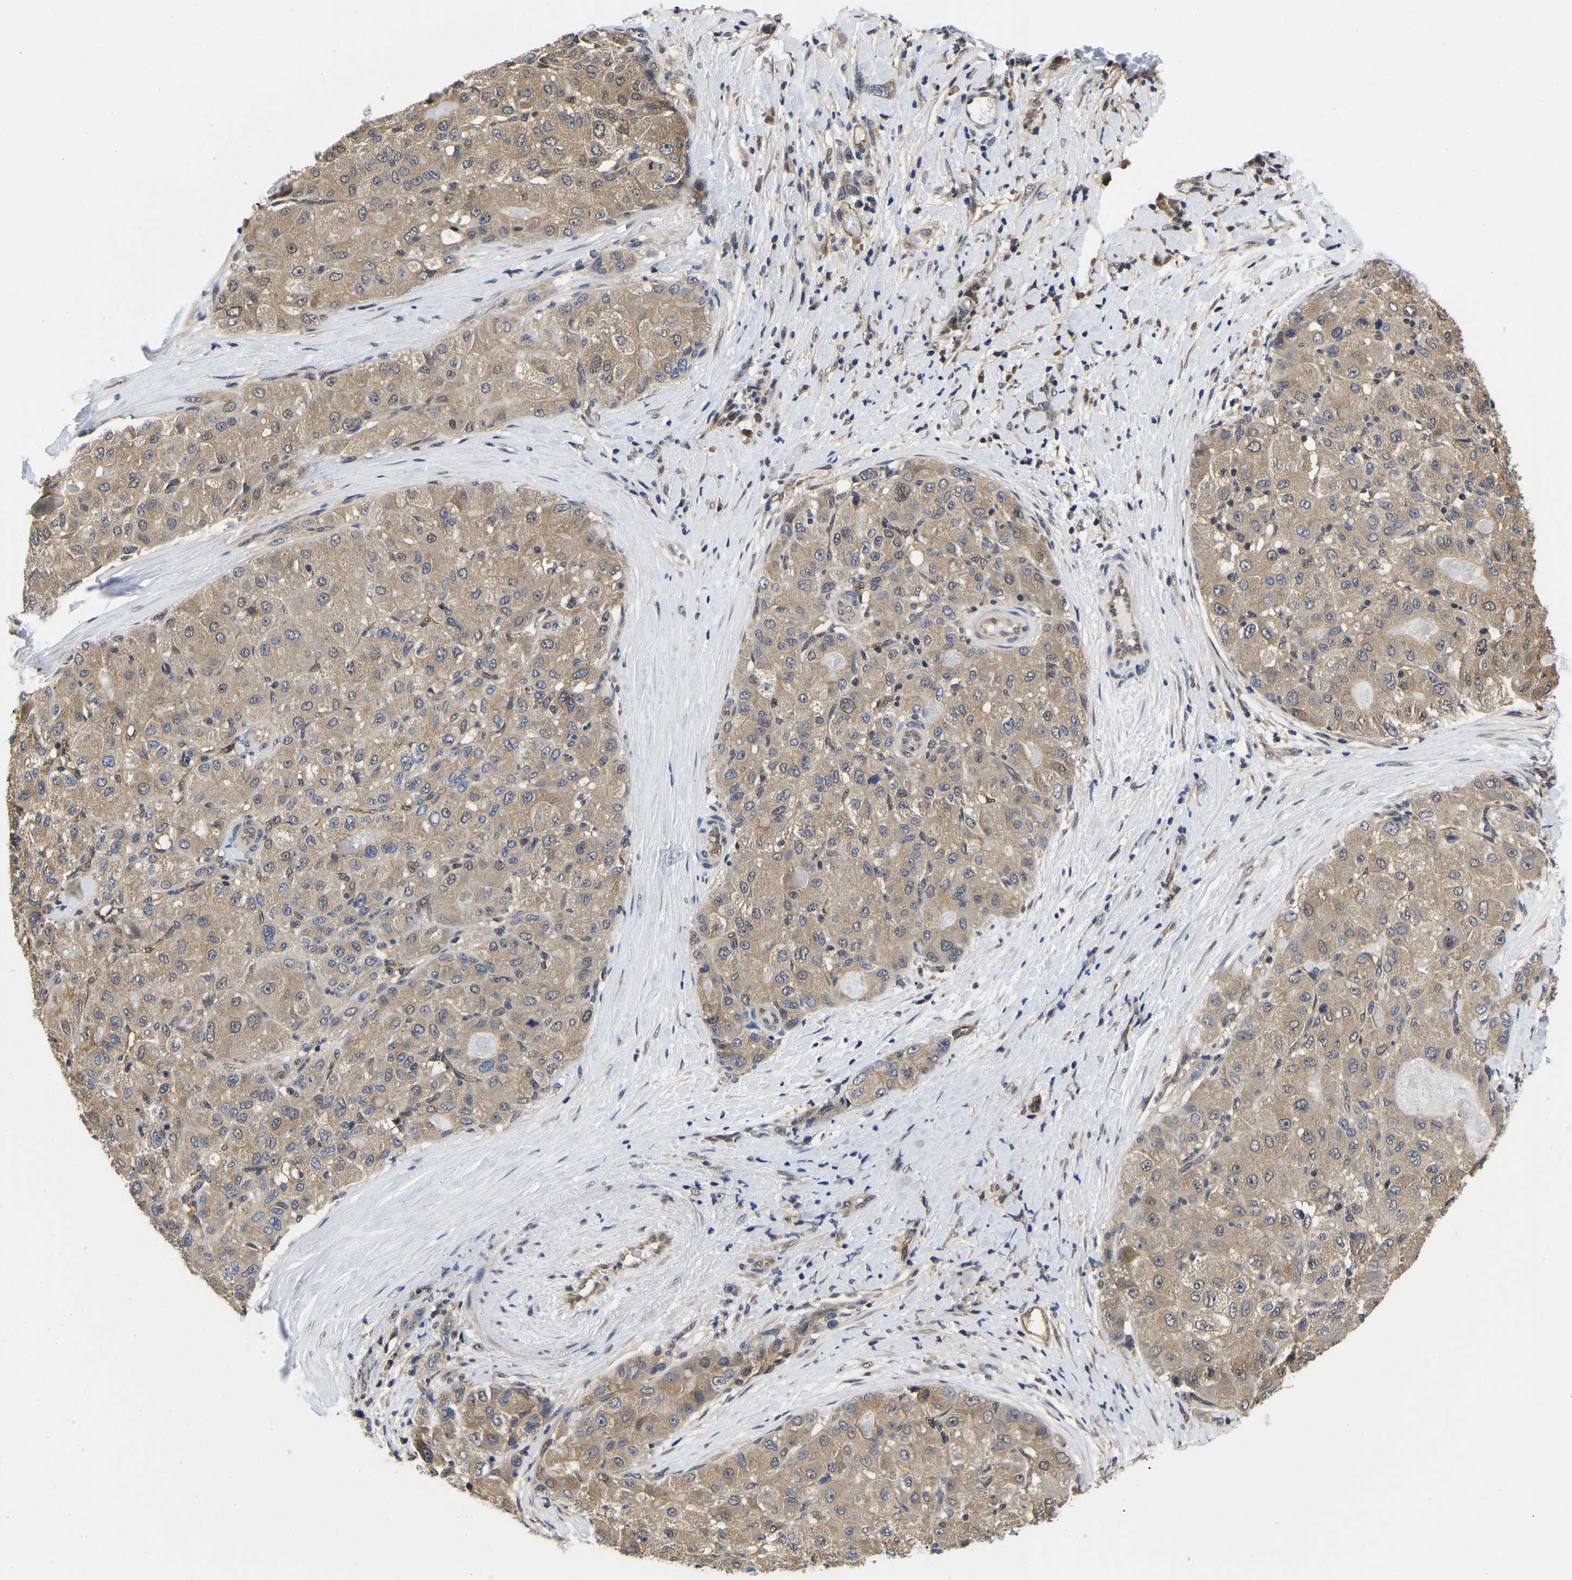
{"staining": {"intensity": "moderate", "quantity": ">75%", "location": "cytoplasmic/membranous,nuclear"}, "tissue": "liver cancer", "cell_type": "Tumor cells", "image_type": "cancer", "snomed": [{"axis": "morphology", "description": "Cholangiocarcinoma"}, {"axis": "topography", "description": "Liver"}], "caption": "Moderate cytoplasmic/membranous and nuclear protein expression is identified in about >75% of tumor cells in liver cancer.", "gene": "MCOLN2", "patient": {"sex": "male", "age": 50}}